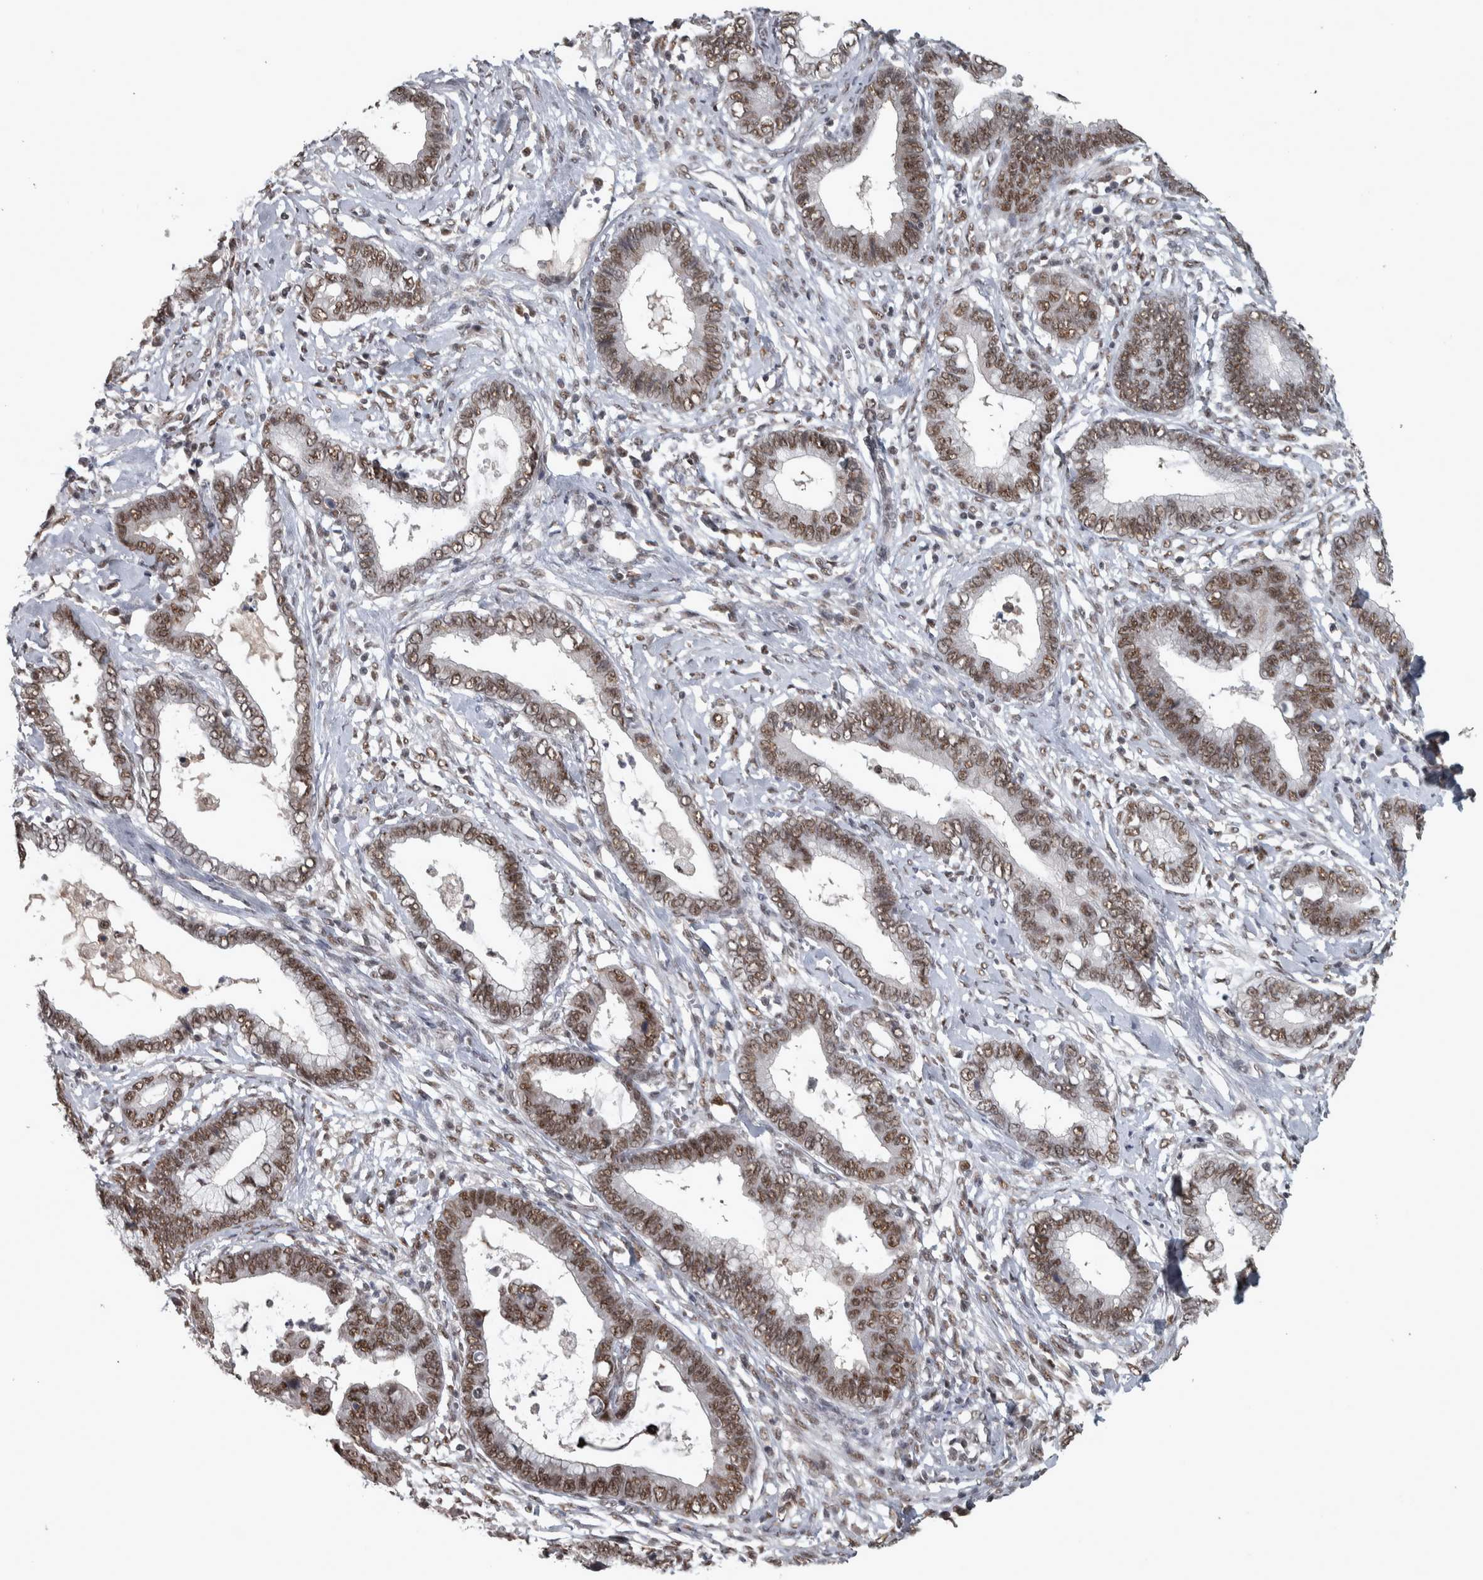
{"staining": {"intensity": "moderate", "quantity": ">75%", "location": "nuclear"}, "tissue": "cervical cancer", "cell_type": "Tumor cells", "image_type": "cancer", "snomed": [{"axis": "morphology", "description": "Adenocarcinoma, NOS"}, {"axis": "topography", "description": "Cervix"}], "caption": "Adenocarcinoma (cervical) was stained to show a protein in brown. There is medium levels of moderate nuclear staining in about >75% of tumor cells. The staining was performed using DAB (3,3'-diaminobenzidine), with brown indicating positive protein expression. Nuclei are stained blue with hematoxylin.", "gene": "DDX42", "patient": {"sex": "female", "age": 44}}